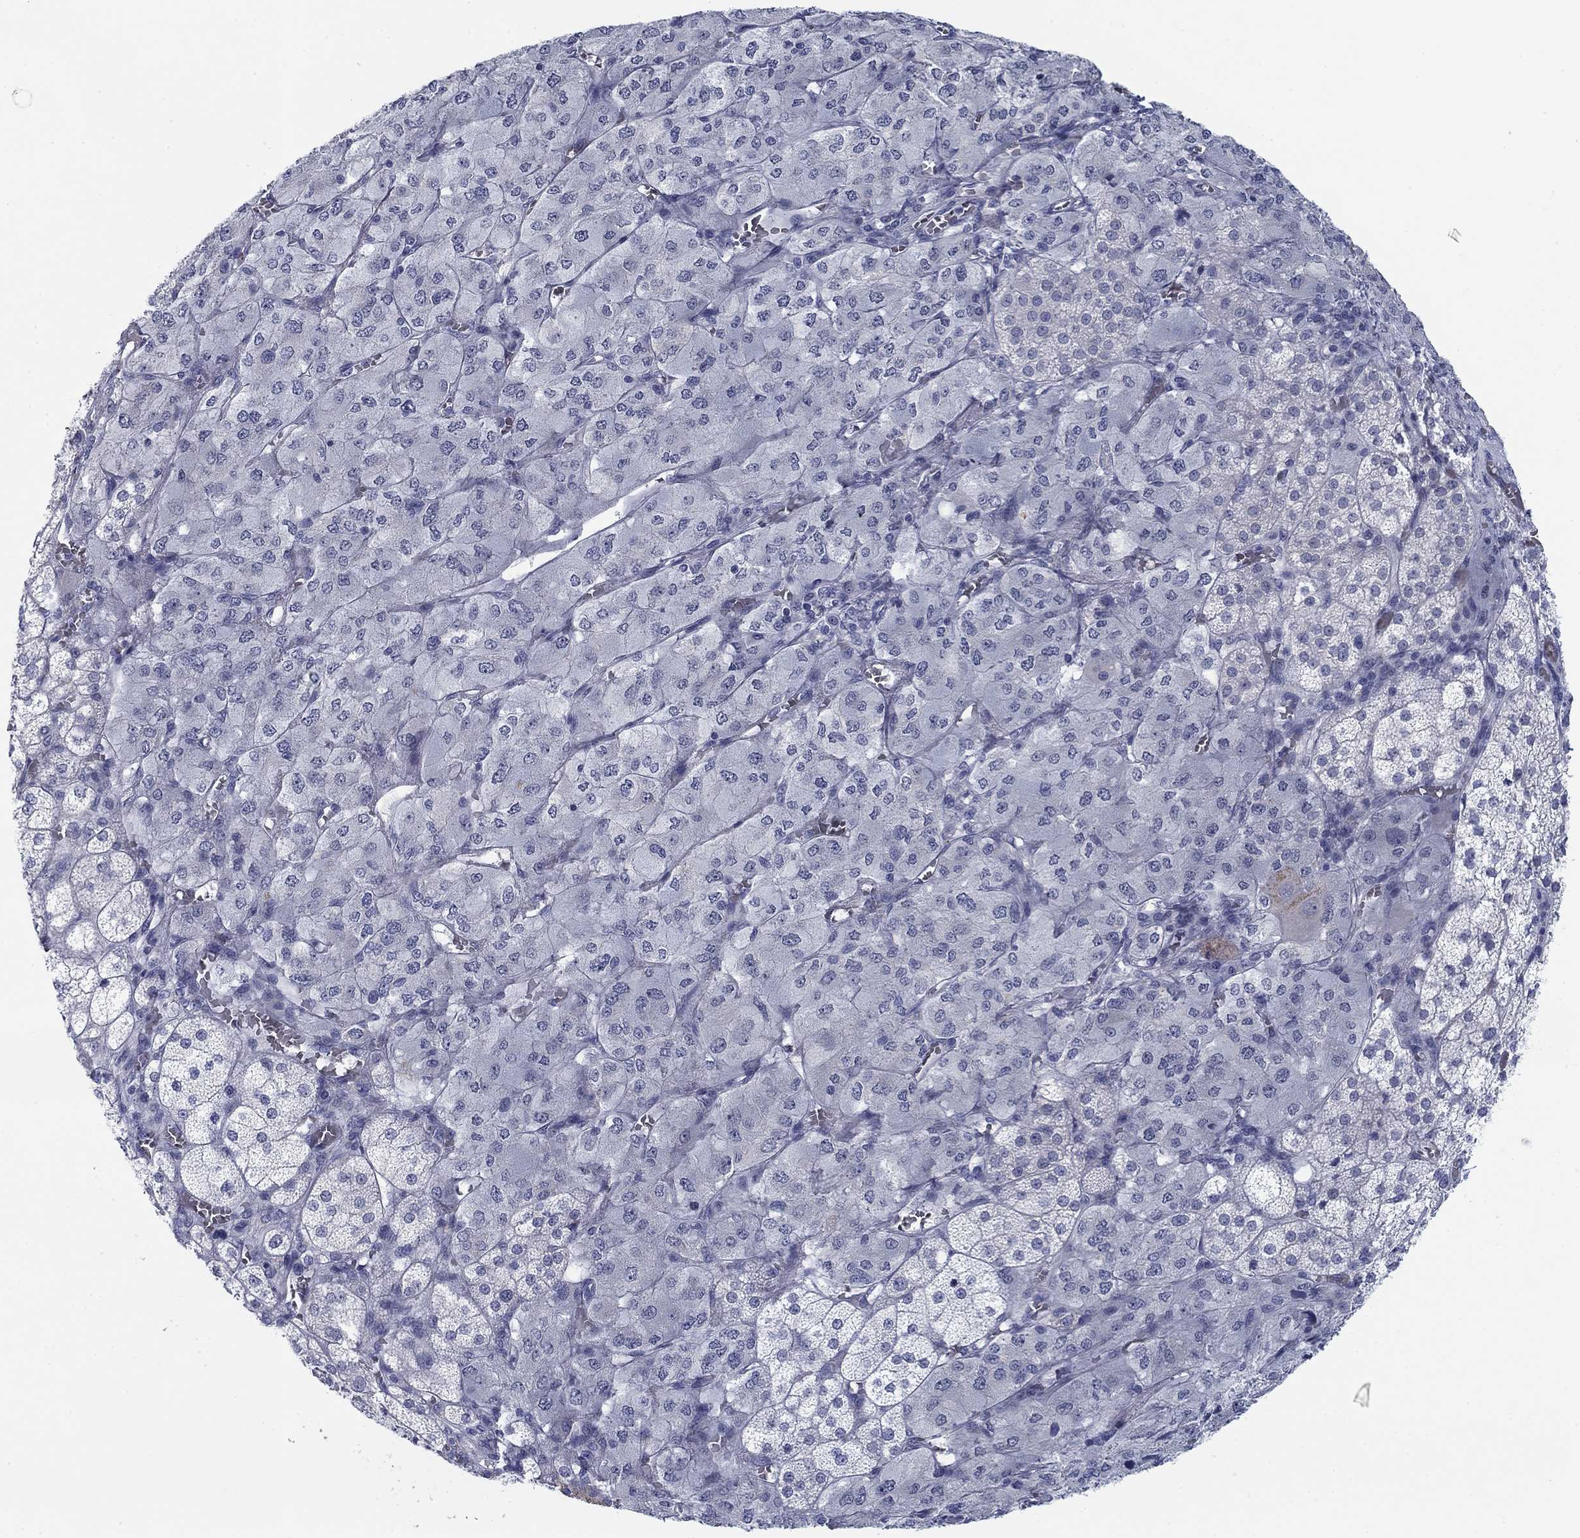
{"staining": {"intensity": "negative", "quantity": "none", "location": "none"}, "tissue": "adrenal gland", "cell_type": "Glandular cells", "image_type": "normal", "snomed": [{"axis": "morphology", "description": "Normal tissue, NOS"}, {"axis": "topography", "description": "Adrenal gland"}], "caption": "IHC histopathology image of benign human adrenal gland stained for a protein (brown), which shows no staining in glandular cells. (DAB (3,3'-diaminobenzidine) IHC with hematoxylin counter stain).", "gene": "DNAL1", "patient": {"sex": "female", "age": 60}}